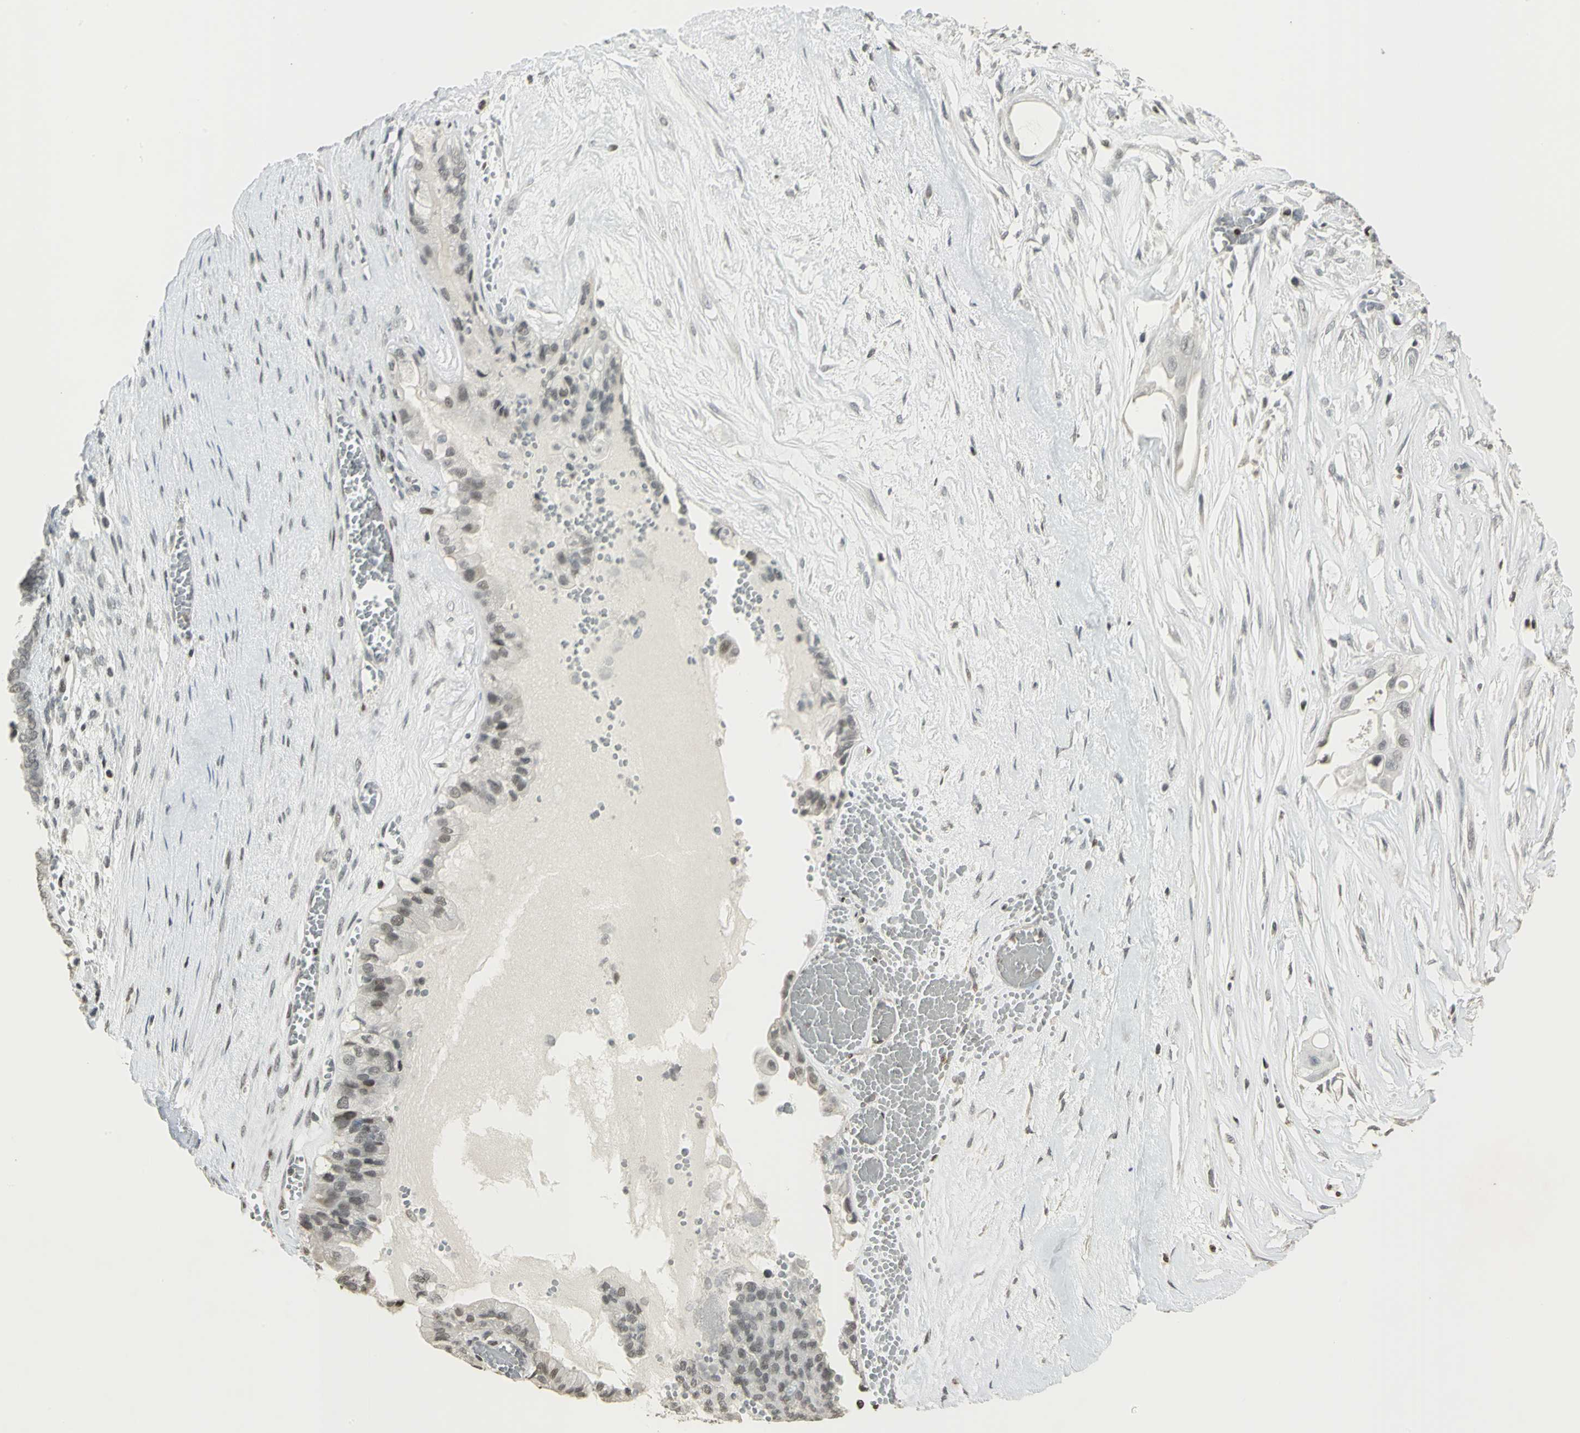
{"staining": {"intensity": "weak", "quantity": "<25%", "location": "nuclear"}, "tissue": "ovarian cancer", "cell_type": "Tumor cells", "image_type": "cancer", "snomed": [{"axis": "morphology", "description": "Carcinoma, NOS"}, {"axis": "morphology", "description": "Carcinoma, endometroid"}, {"axis": "topography", "description": "Ovary"}], "caption": "The micrograph reveals no significant staining in tumor cells of carcinoma (ovarian).", "gene": "KDM1A", "patient": {"sex": "female", "age": 50}}